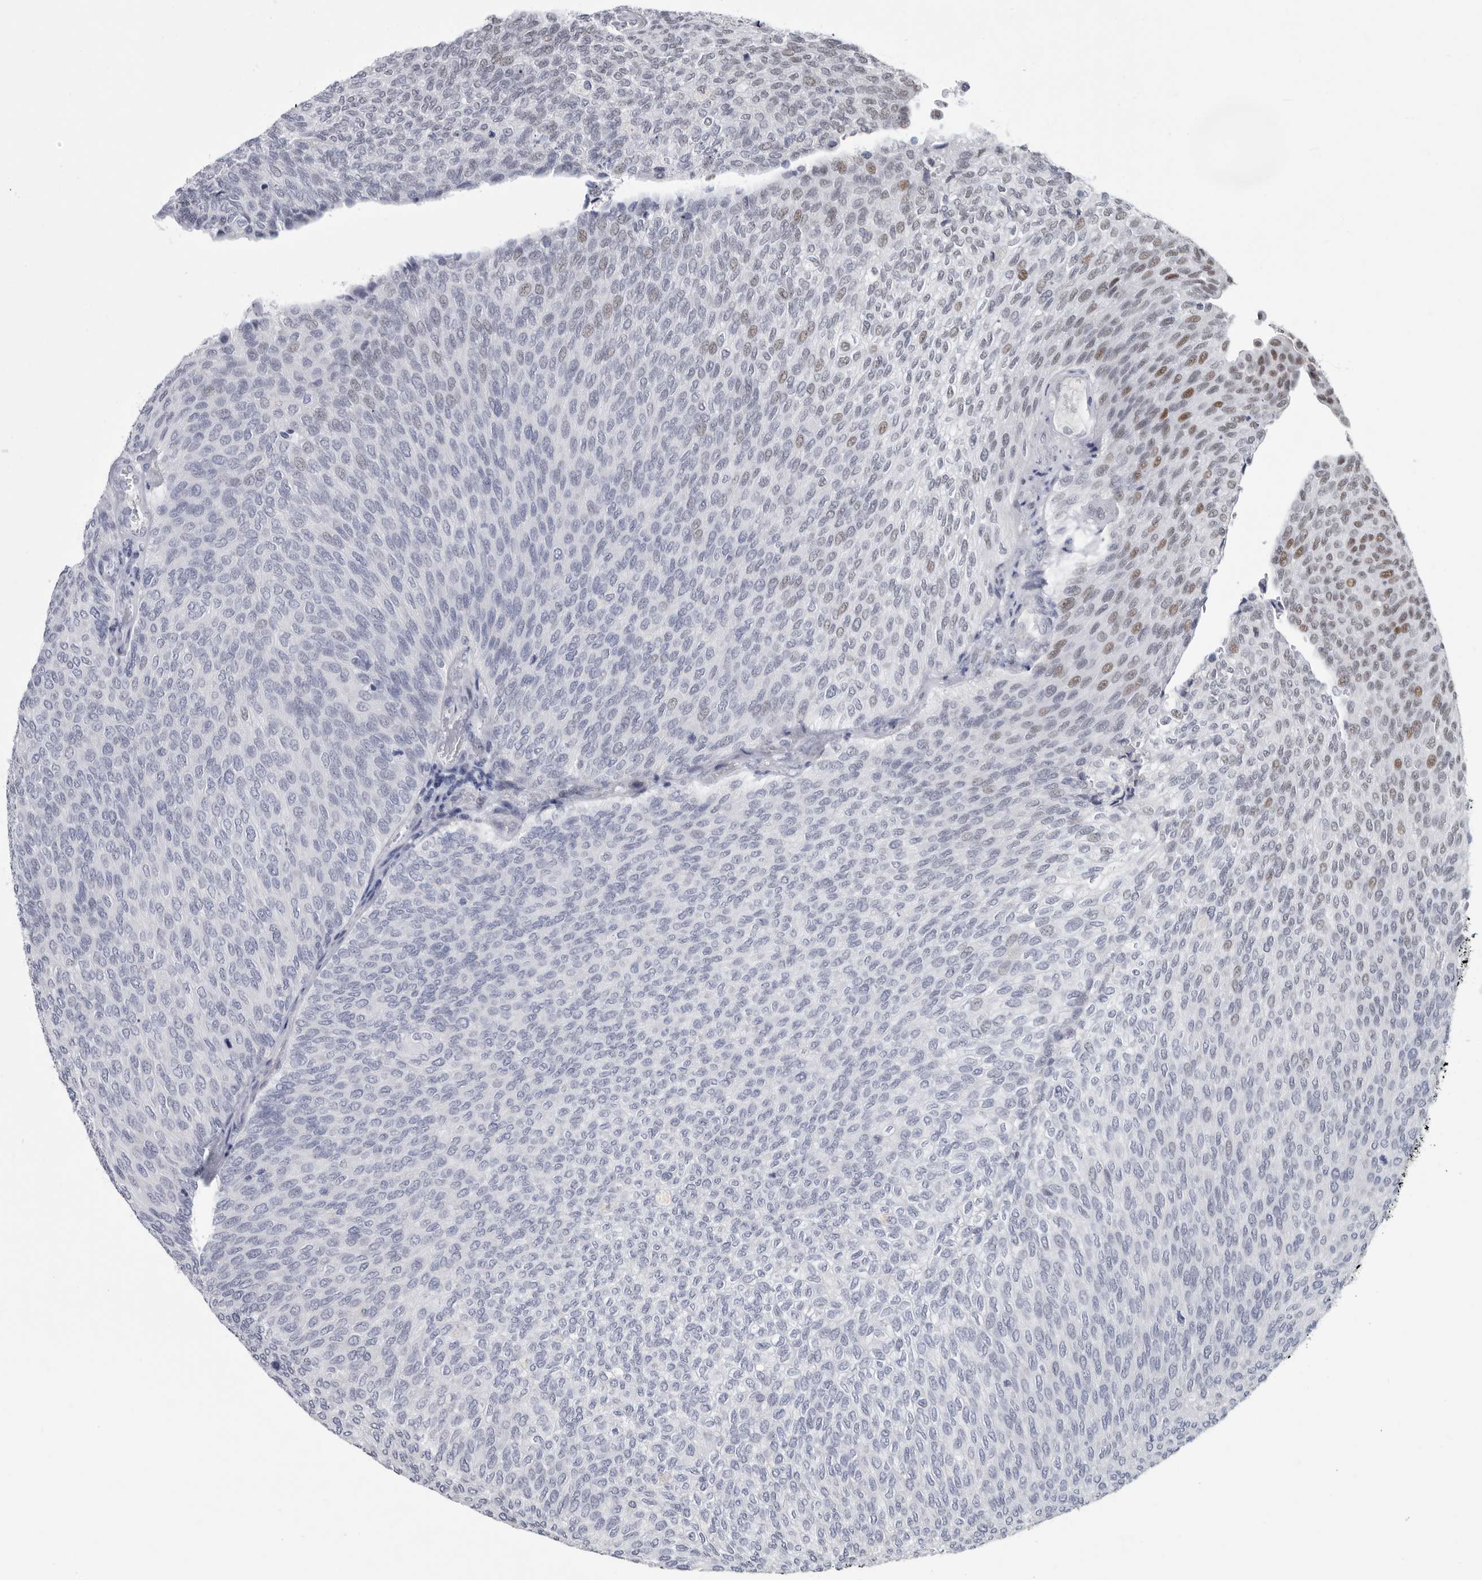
{"staining": {"intensity": "moderate", "quantity": "<25%", "location": "nuclear"}, "tissue": "urothelial cancer", "cell_type": "Tumor cells", "image_type": "cancer", "snomed": [{"axis": "morphology", "description": "Urothelial carcinoma, Low grade"}, {"axis": "topography", "description": "Urinary bladder"}], "caption": "Immunohistochemistry image of human urothelial cancer stained for a protein (brown), which reveals low levels of moderate nuclear positivity in approximately <25% of tumor cells.", "gene": "WRAP73", "patient": {"sex": "female", "age": 79}}